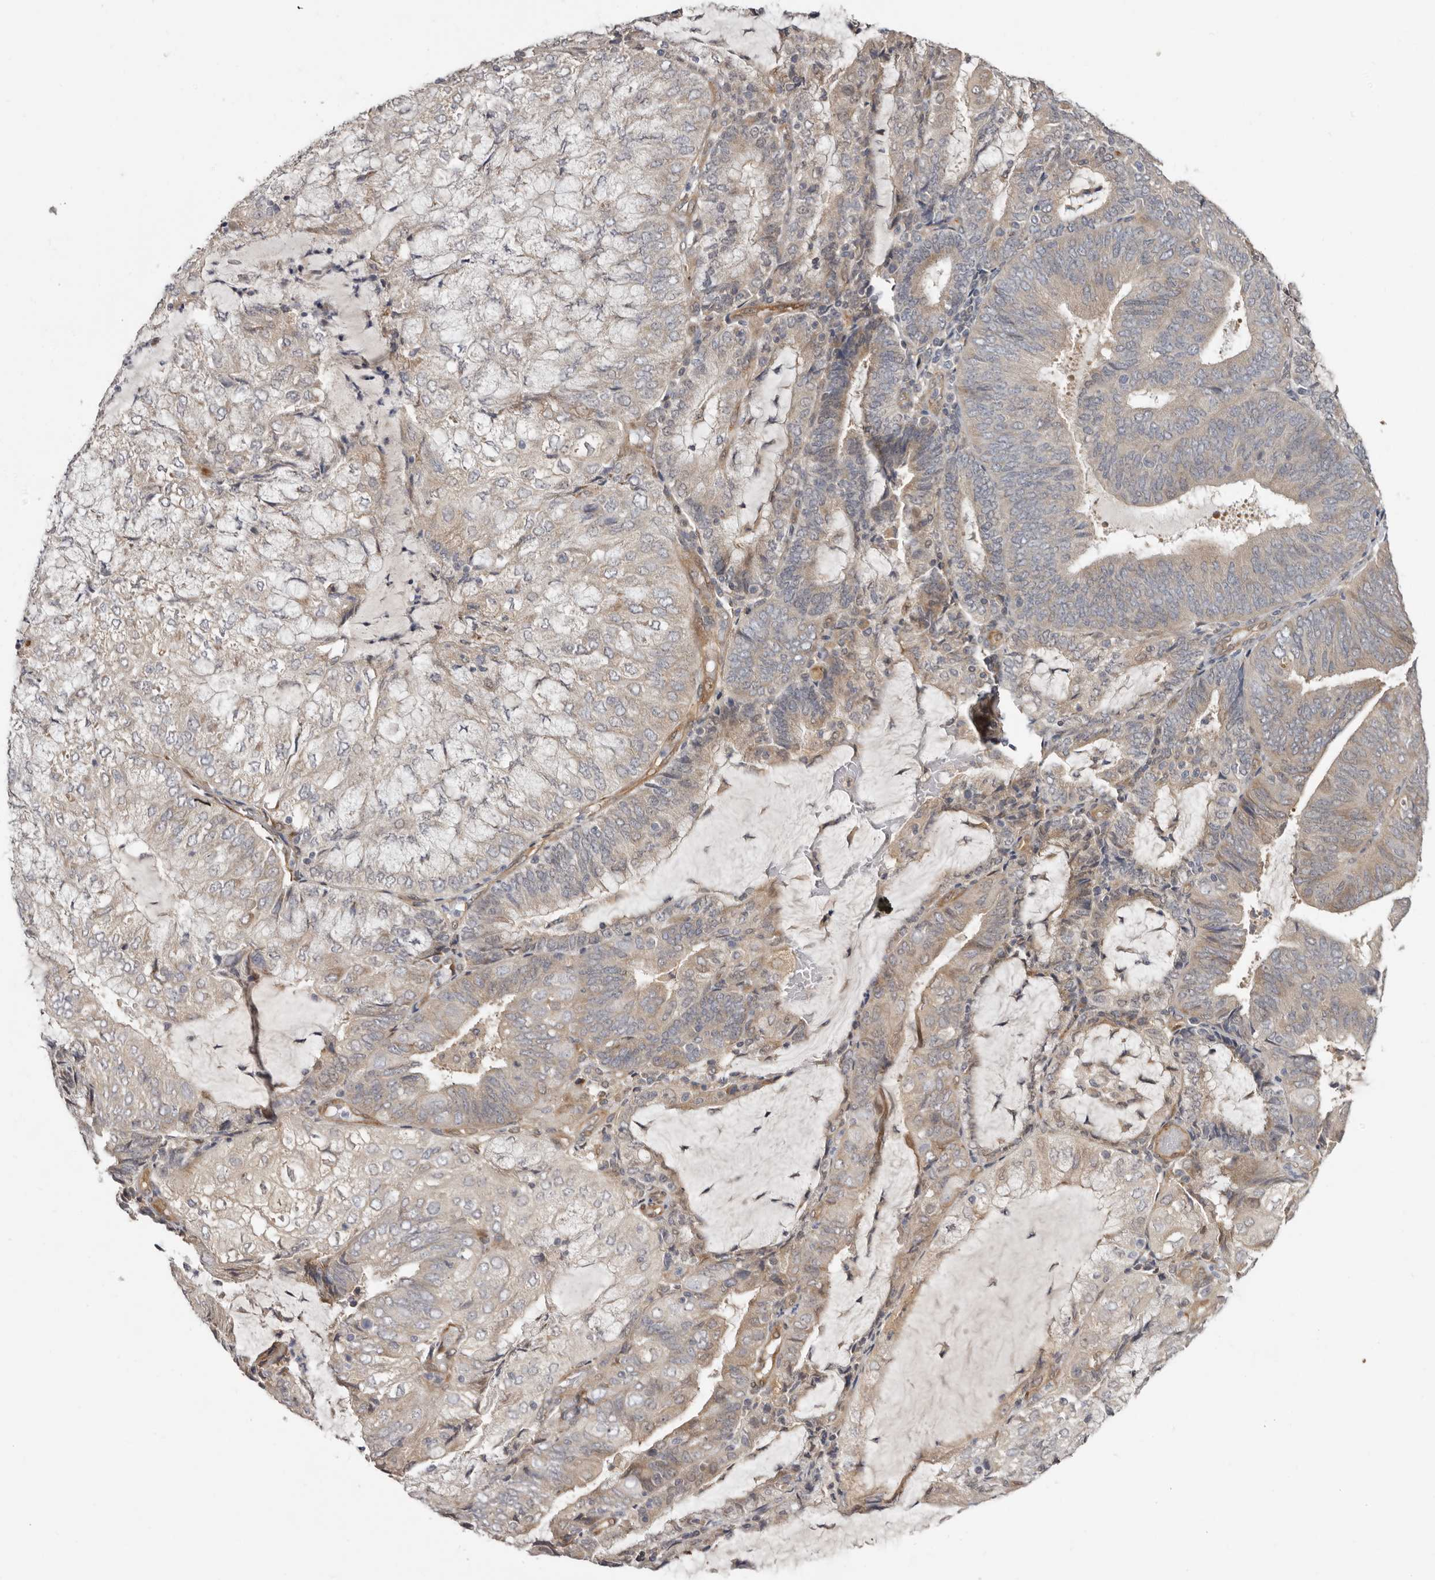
{"staining": {"intensity": "weak", "quantity": "25%-75%", "location": "cytoplasmic/membranous"}, "tissue": "endometrial cancer", "cell_type": "Tumor cells", "image_type": "cancer", "snomed": [{"axis": "morphology", "description": "Adenocarcinoma, NOS"}, {"axis": "topography", "description": "Endometrium"}], "caption": "Protein expression analysis of endometrial adenocarcinoma shows weak cytoplasmic/membranous expression in approximately 25%-75% of tumor cells.", "gene": "SBDS", "patient": {"sex": "female", "age": 81}}